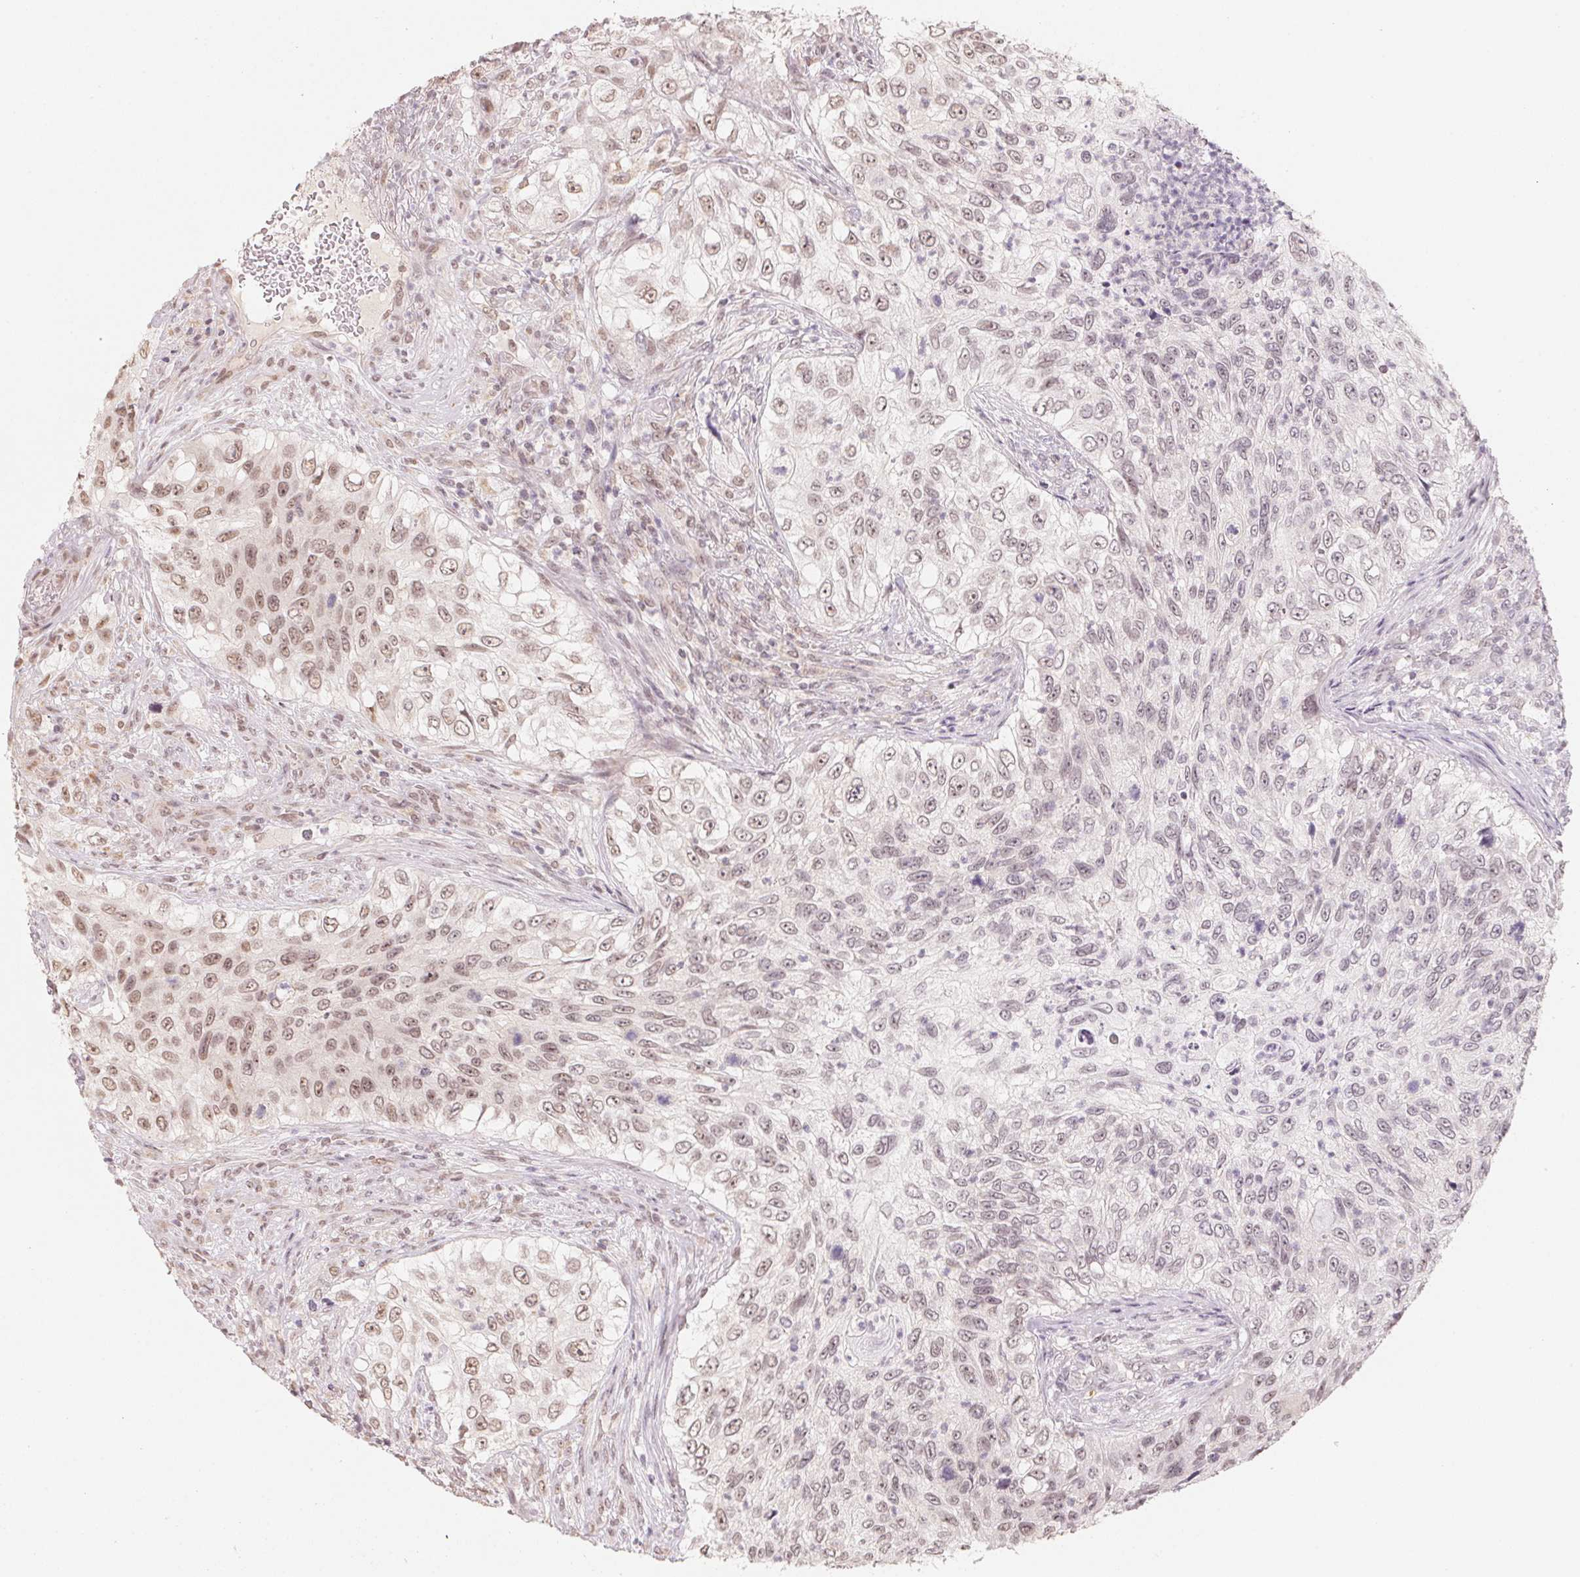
{"staining": {"intensity": "moderate", "quantity": ">75%", "location": "nuclear"}, "tissue": "urothelial cancer", "cell_type": "Tumor cells", "image_type": "cancer", "snomed": [{"axis": "morphology", "description": "Urothelial carcinoma, High grade"}, {"axis": "topography", "description": "Urinary bladder"}], "caption": "Brown immunohistochemical staining in human urothelial cancer reveals moderate nuclear staining in approximately >75% of tumor cells.", "gene": "ANKRD31", "patient": {"sex": "female", "age": 60}}